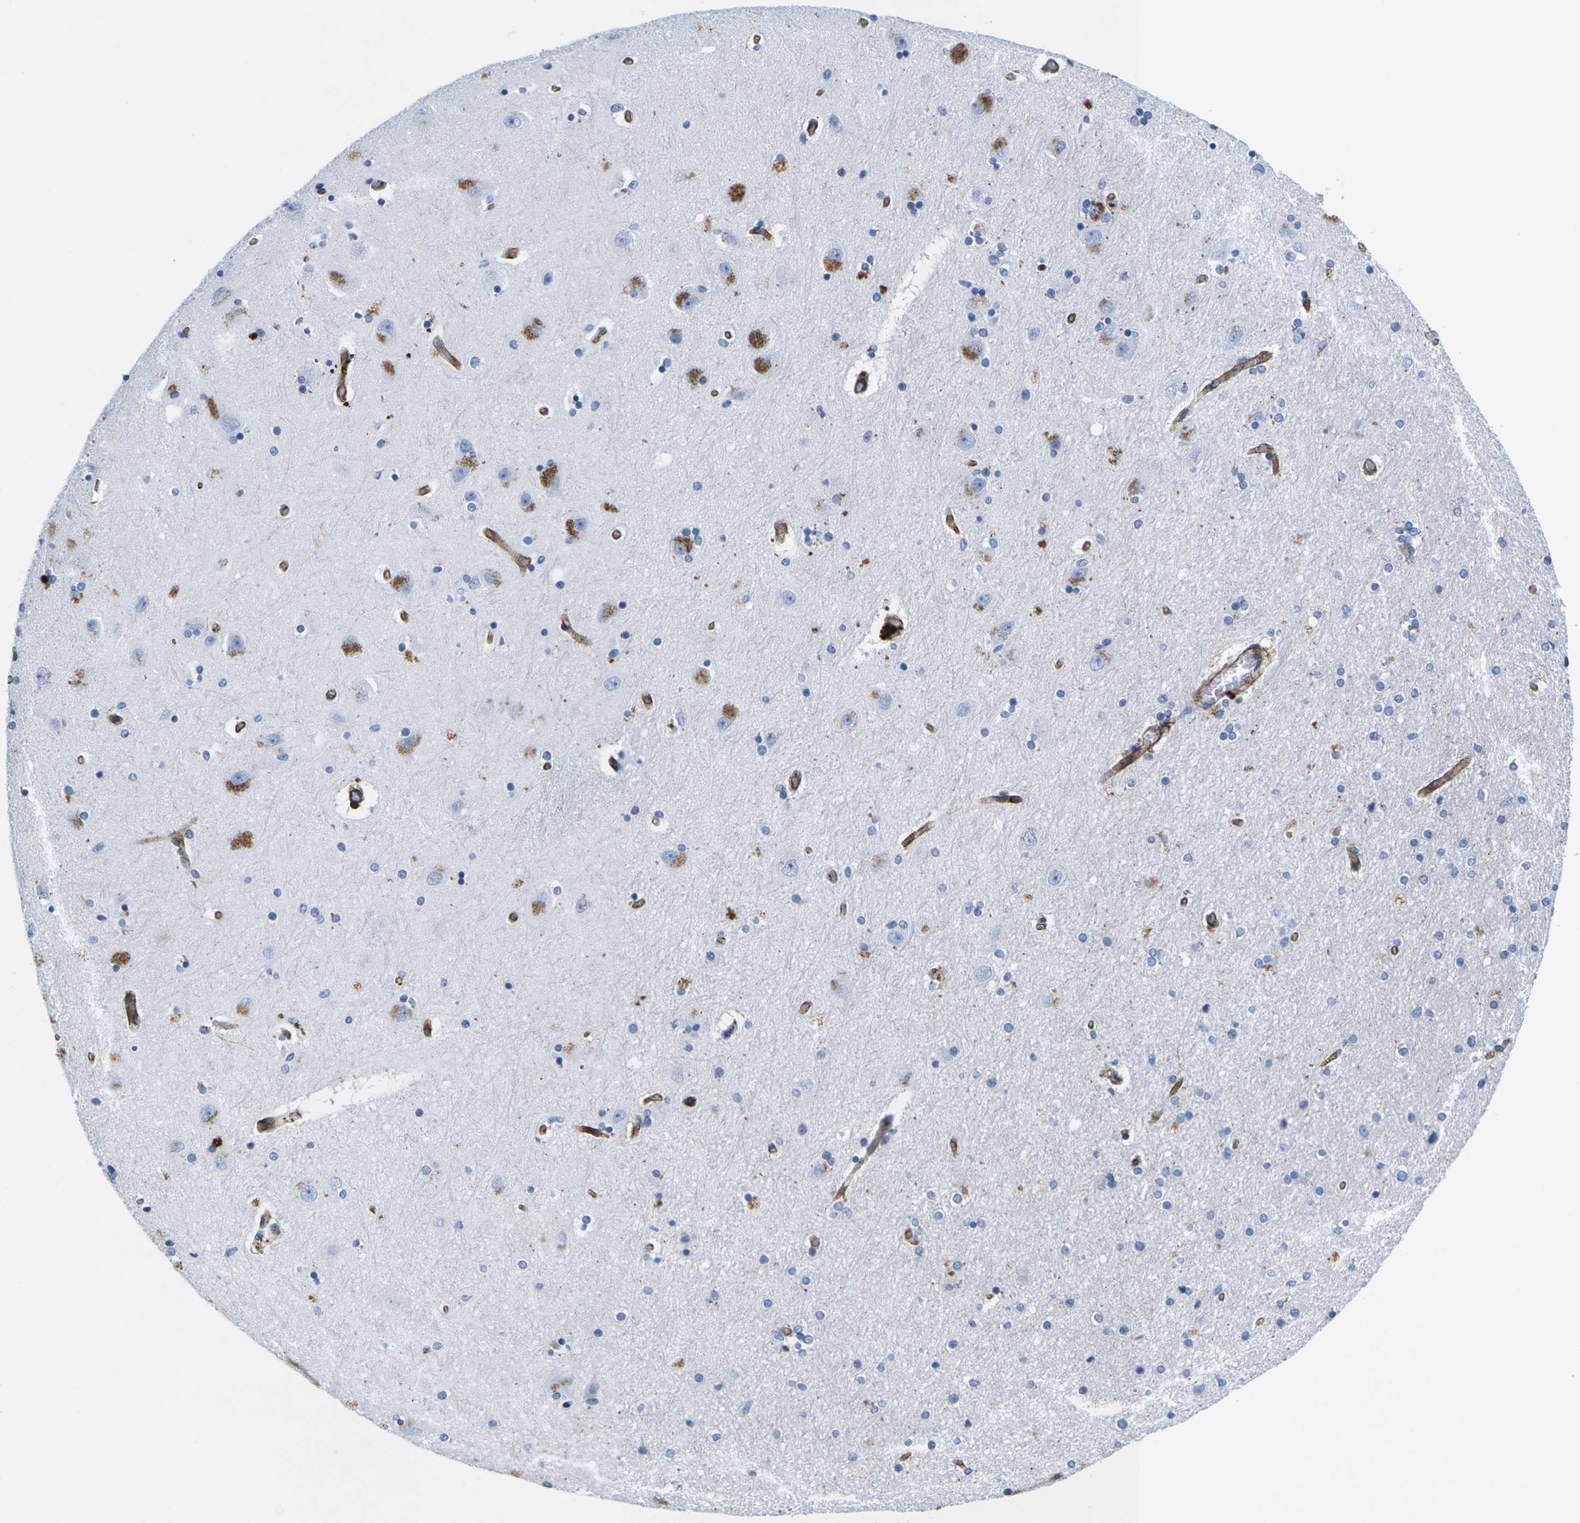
{"staining": {"intensity": "negative", "quantity": "none", "location": "none"}, "tissue": "hippocampus", "cell_type": "Glial cells", "image_type": "normal", "snomed": [{"axis": "morphology", "description": "Normal tissue, NOS"}, {"axis": "topography", "description": "Hippocampus"}], "caption": "The micrograph exhibits no staining of glial cells in benign hippocampus. The staining was performed using DAB to visualize the protein expression in brown, while the nuclei were stained in blue with hematoxylin (Magnification: 20x).", "gene": "IQGAP1", "patient": {"sex": "female", "age": 54}}